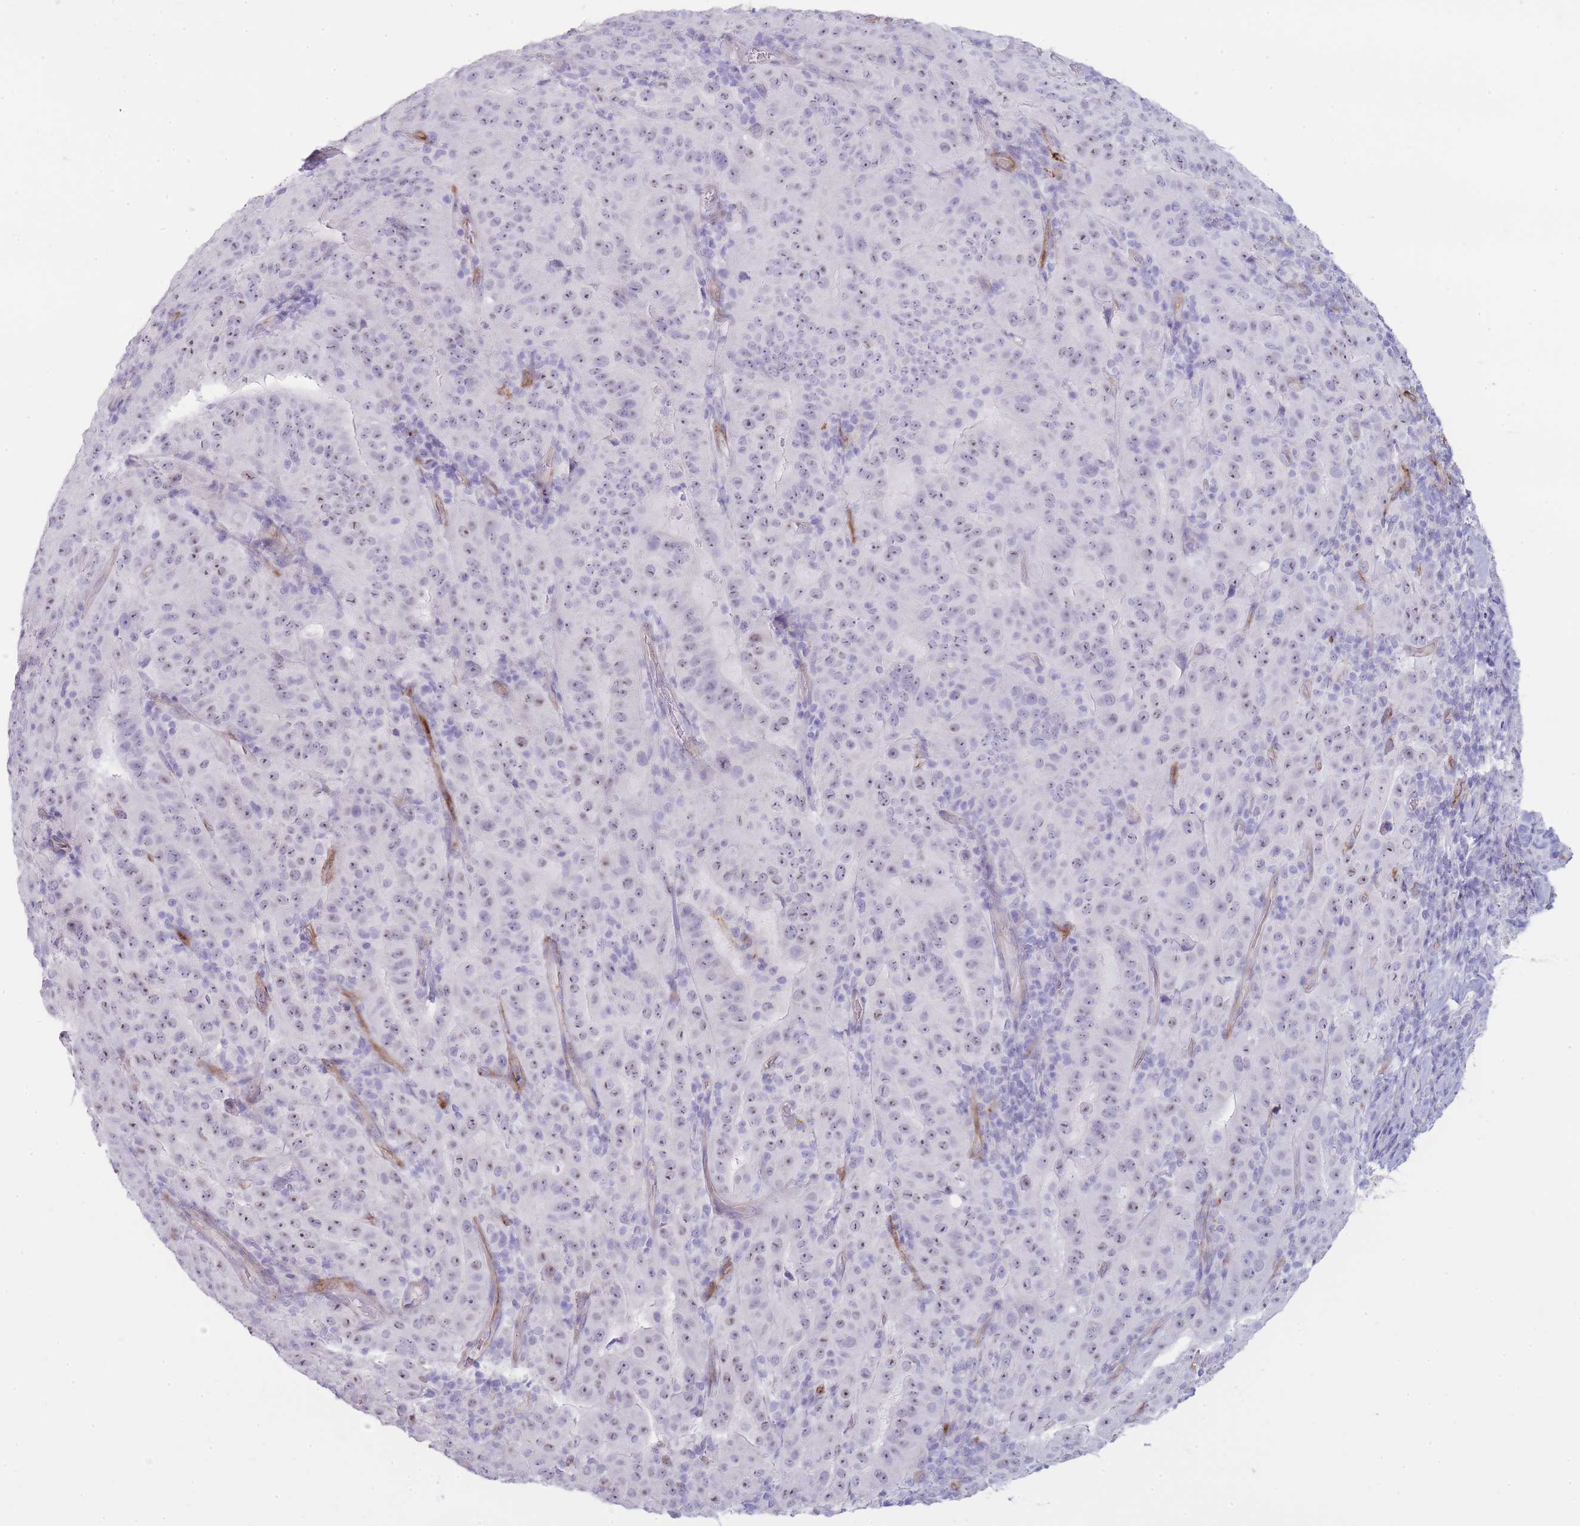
{"staining": {"intensity": "negative", "quantity": "none", "location": "none"}, "tissue": "pancreatic cancer", "cell_type": "Tumor cells", "image_type": "cancer", "snomed": [{"axis": "morphology", "description": "Adenocarcinoma, NOS"}, {"axis": "topography", "description": "Pancreas"}], "caption": "Protein analysis of pancreatic cancer shows no significant expression in tumor cells. (DAB (3,3'-diaminobenzidine) IHC, high magnification).", "gene": "UTP14A", "patient": {"sex": "male", "age": 63}}